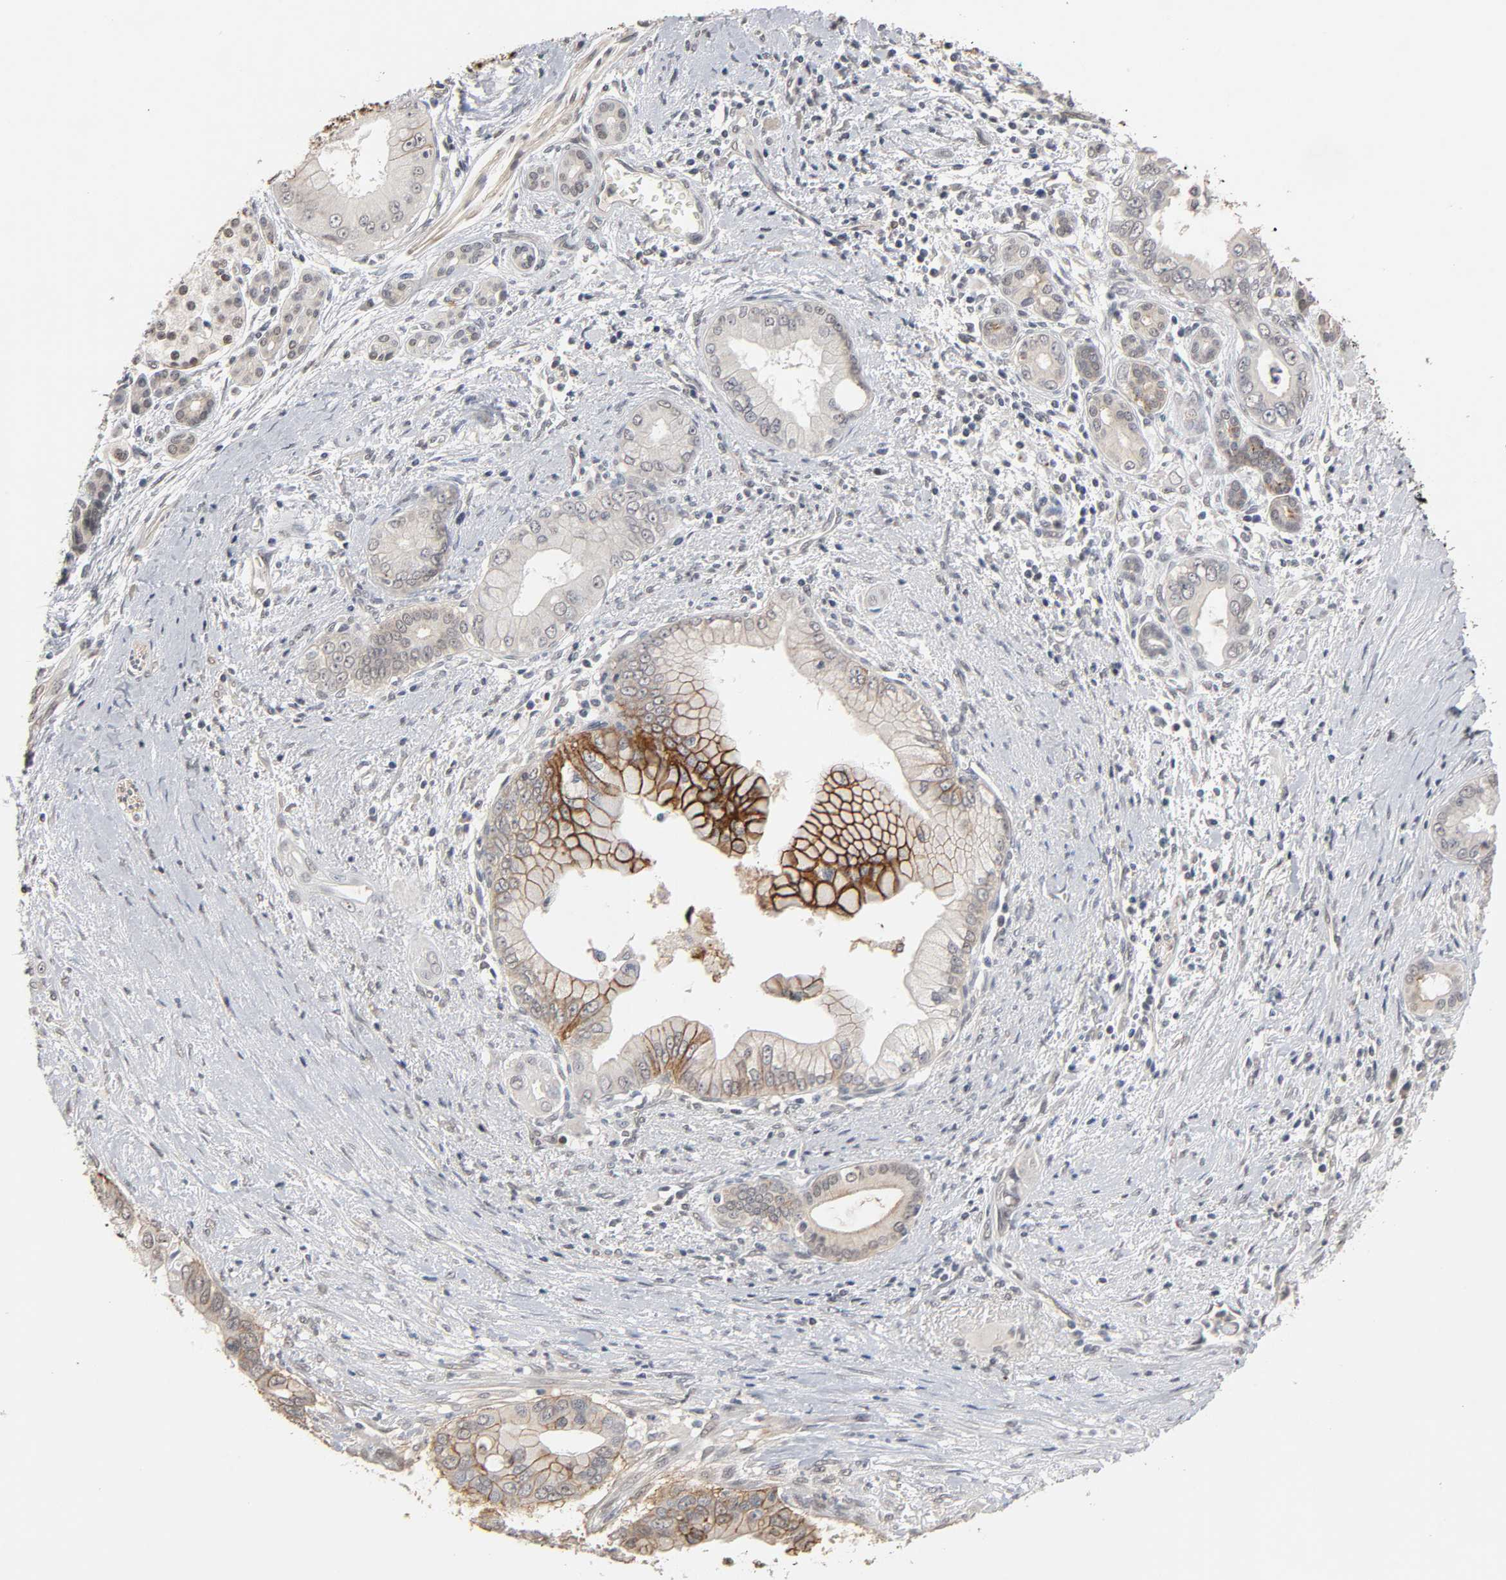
{"staining": {"intensity": "strong", "quantity": "25%-75%", "location": "cytoplasmic/membranous"}, "tissue": "pancreatic cancer", "cell_type": "Tumor cells", "image_type": "cancer", "snomed": [{"axis": "morphology", "description": "Adenocarcinoma, NOS"}, {"axis": "topography", "description": "Pancreas"}], "caption": "DAB (3,3'-diaminobenzidine) immunohistochemical staining of human adenocarcinoma (pancreatic) displays strong cytoplasmic/membranous protein positivity in about 25%-75% of tumor cells.", "gene": "HTR1E", "patient": {"sex": "male", "age": 59}}